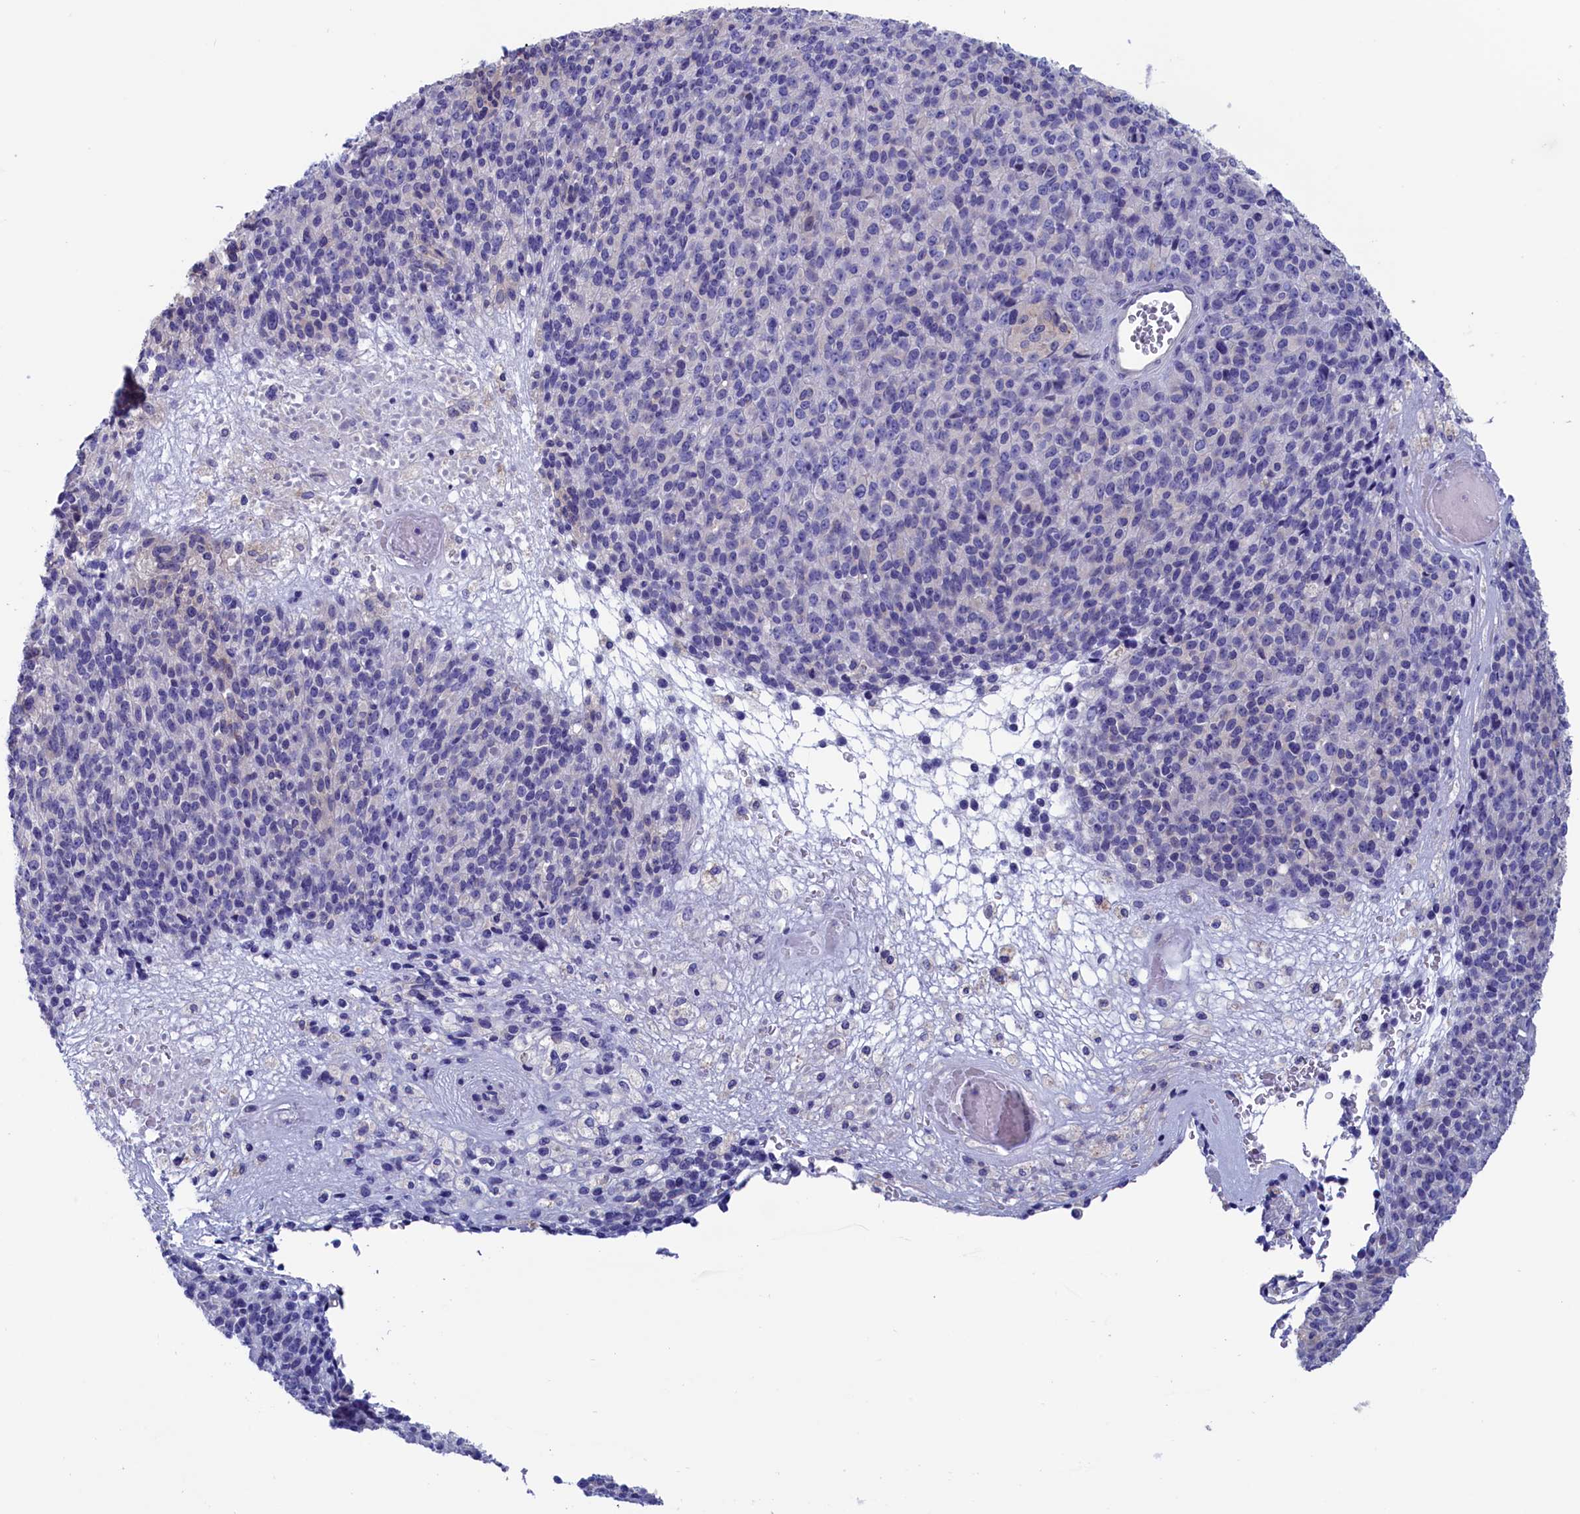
{"staining": {"intensity": "negative", "quantity": "none", "location": "none"}, "tissue": "melanoma", "cell_type": "Tumor cells", "image_type": "cancer", "snomed": [{"axis": "morphology", "description": "Malignant melanoma, Metastatic site"}, {"axis": "topography", "description": "Brain"}], "caption": "A histopathology image of melanoma stained for a protein demonstrates no brown staining in tumor cells. (Stains: DAB (3,3'-diaminobenzidine) immunohistochemistry with hematoxylin counter stain, Microscopy: brightfield microscopy at high magnification).", "gene": "VPS35L", "patient": {"sex": "female", "age": 56}}